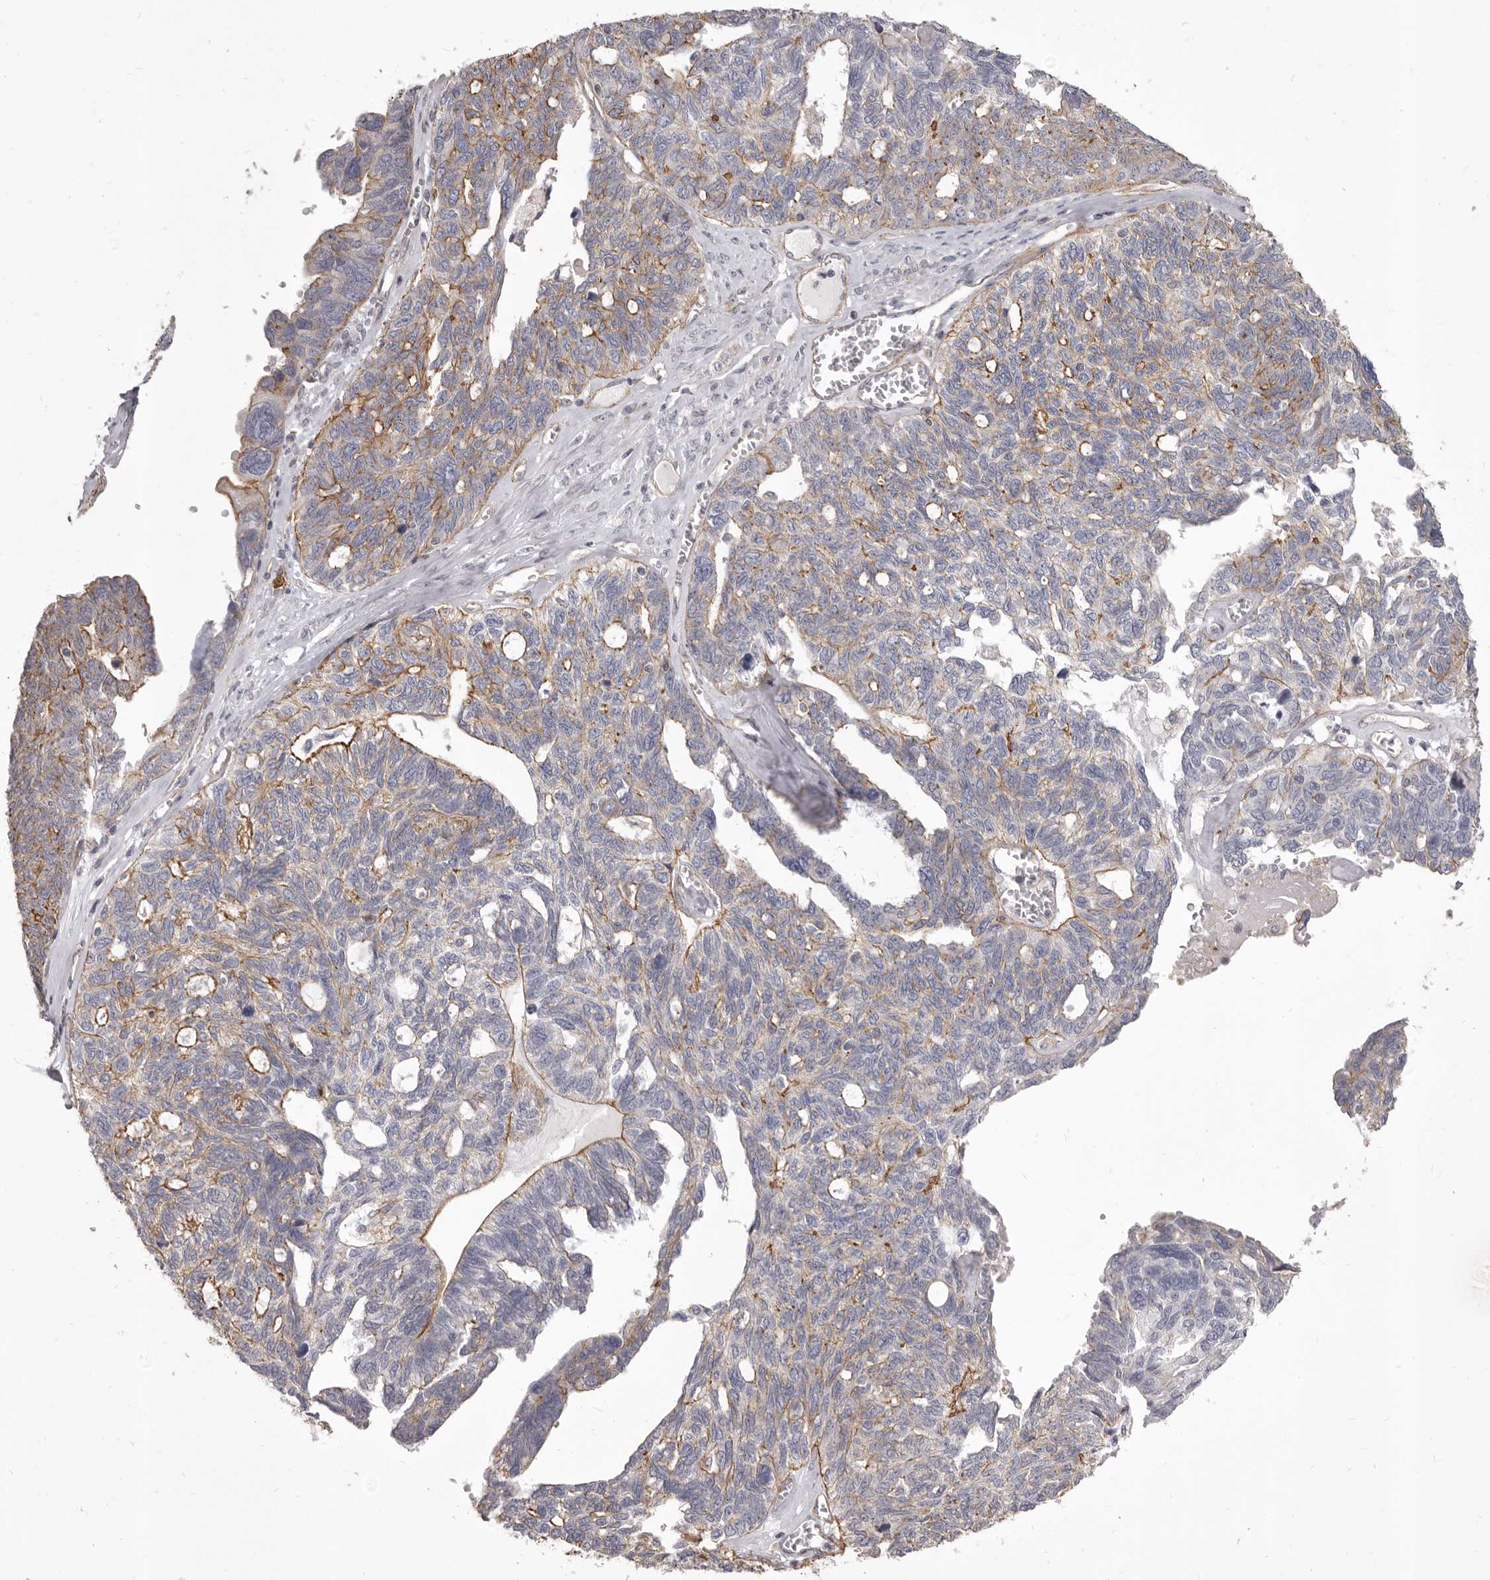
{"staining": {"intensity": "moderate", "quantity": "<25%", "location": "cytoplasmic/membranous"}, "tissue": "ovarian cancer", "cell_type": "Tumor cells", "image_type": "cancer", "snomed": [{"axis": "morphology", "description": "Cystadenocarcinoma, serous, NOS"}, {"axis": "topography", "description": "Ovary"}], "caption": "The histopathology image shows staining of ovarian serous cystadenocarcinoma, revealing moderate cytoplasmic/membranous protein positivity (brown color) within tumor cells.", "gene": "P2RX6", "patient": {"sex": "female", "age": 79}}